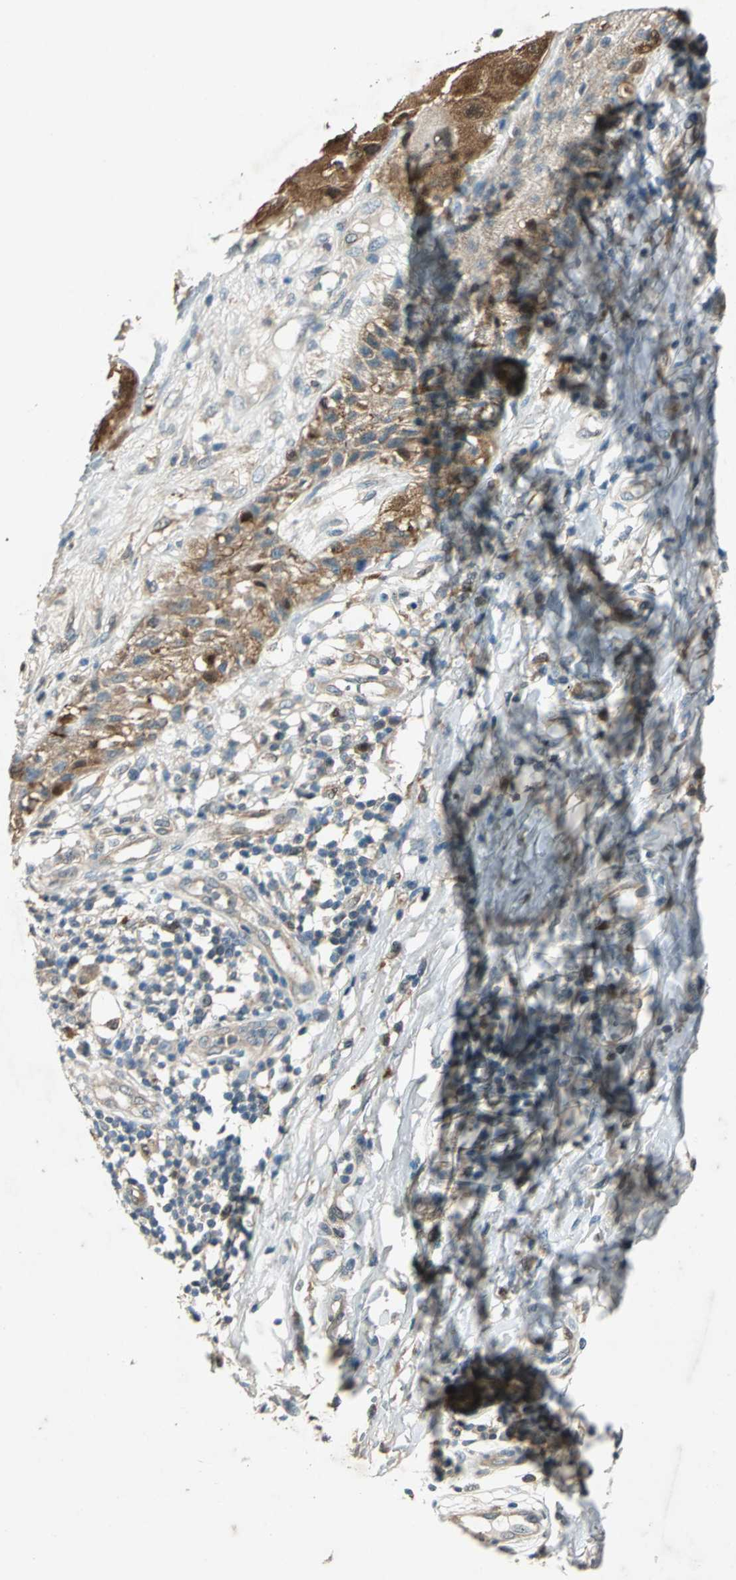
{"staining": {"intensity": "moderate", "quantity": ">75%", "location": "cytoplasmic/membranous"}, "tissue": "melanoma", "cell_type": "Tumor cells", "image_type": "cancer", "snomed": [{"axis": "morphology", "description": "Malignant melanoma, NOS"}, {"axis": "topography", "description": "Skin"}], "caption": "A high-resolution photomicrograph shows IHC staining of melanoma, which exhibits moderate cytoplasmic/membranous staining in about >75% of tumor cells.", "gene": "RRM2B", "patient": {"sex": "female", "age": 81}}